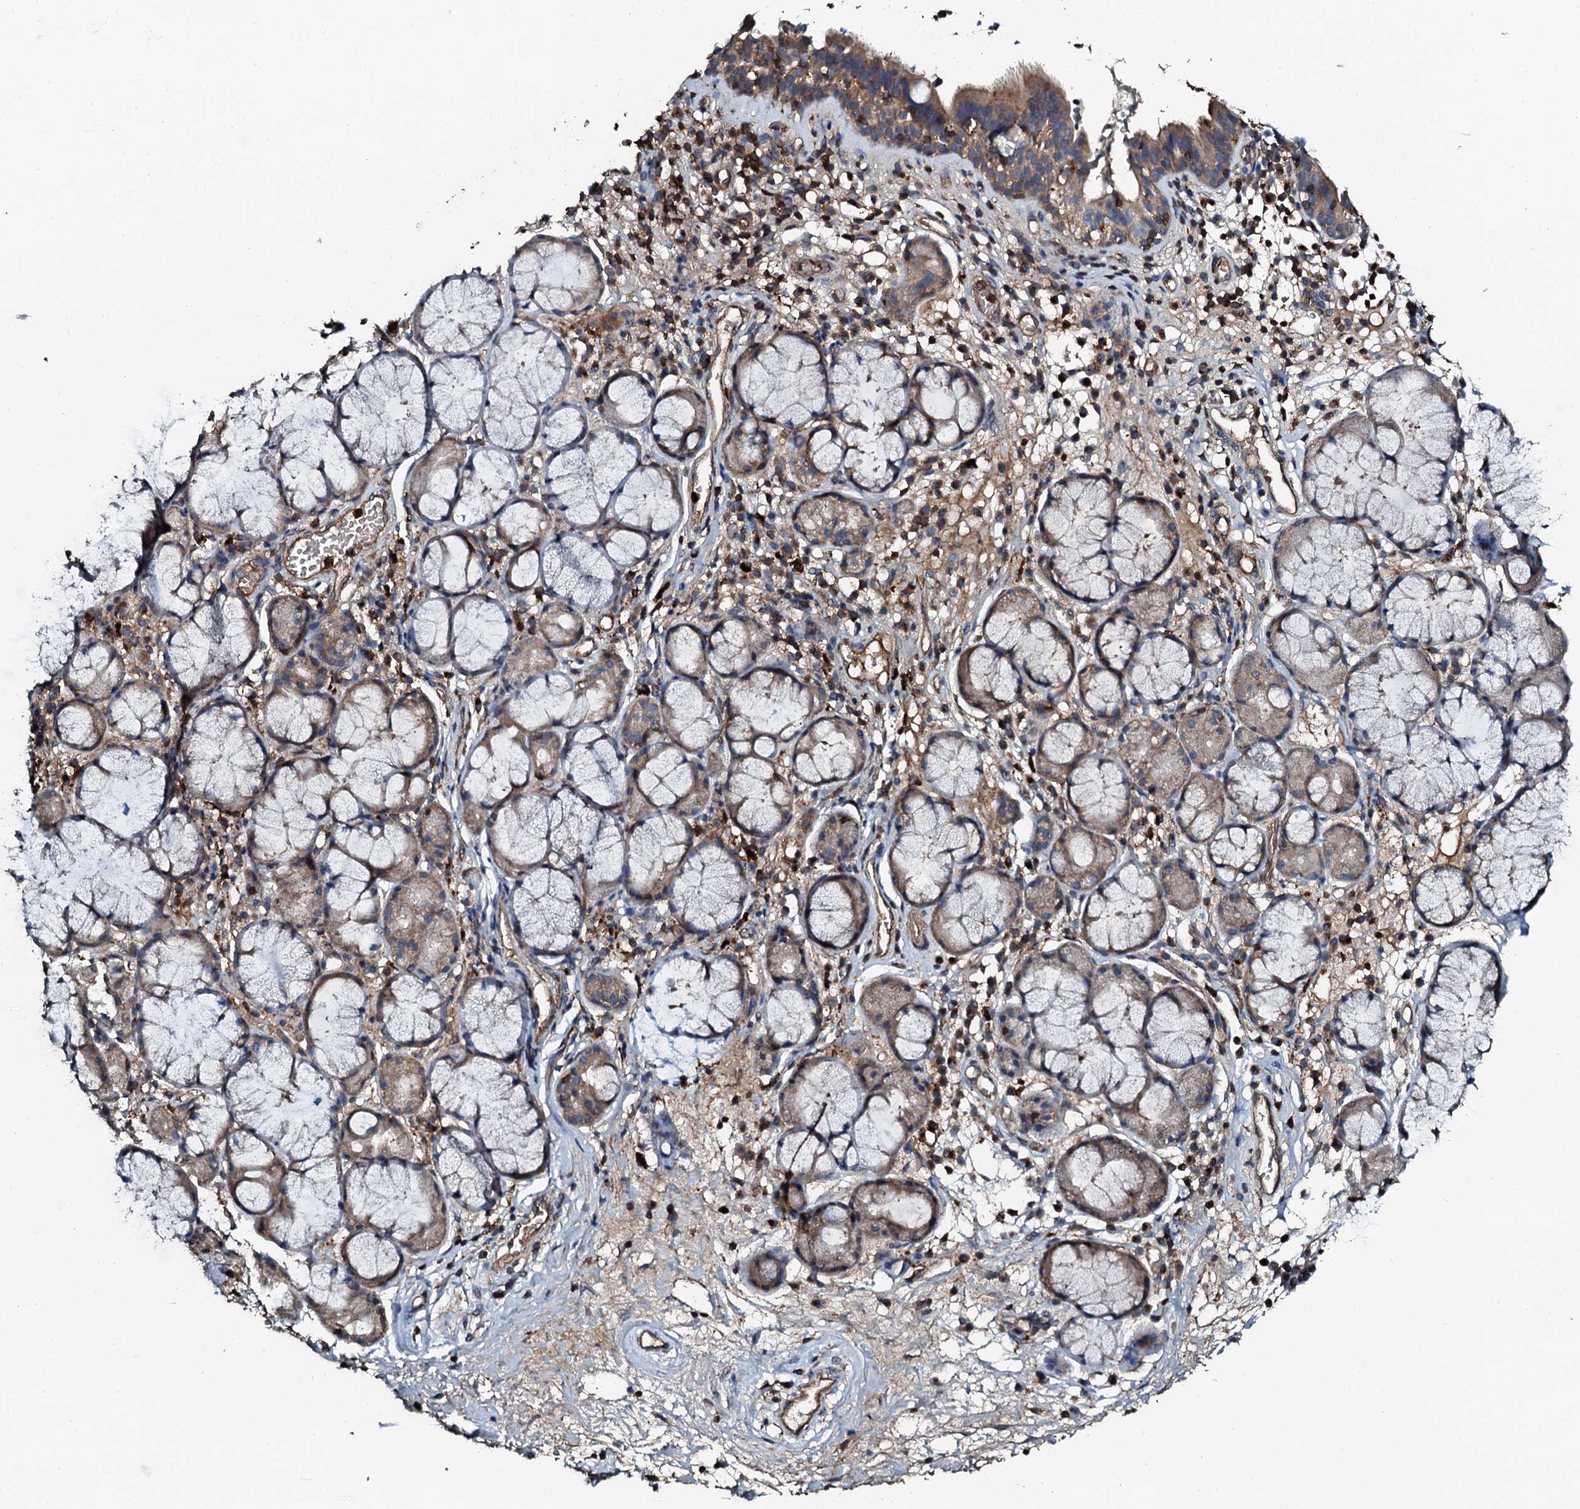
{"staining": {"intensity": "moderate", "quantity": ">75%", "location": "cytoplasmic/membranous"}, "tissue": "nasopharynx", "cell_type": "Respiratory epithelial cells", "image_type": "normal", "snomed": [{"axis": "morphology", "description": "Normal tissue, NOS"}, {"axis": "morphology", "description": "Inflammation, NOS"}, {"axis": "topography", "description": "Nasopharynx"}], "caption": "A brown stain highlights moderate cytoplasmic/membranous expression of a protein in respiratory epithelial cells of benign nasopharynx. Using DAB (3,3'-diaminobenzidine) (brown) and hematoxylin (blue) stains, captured at high magnification using brightfield microscopy.", "gene": "GRK2", "patient": {"sex": "male", "age": 70}}